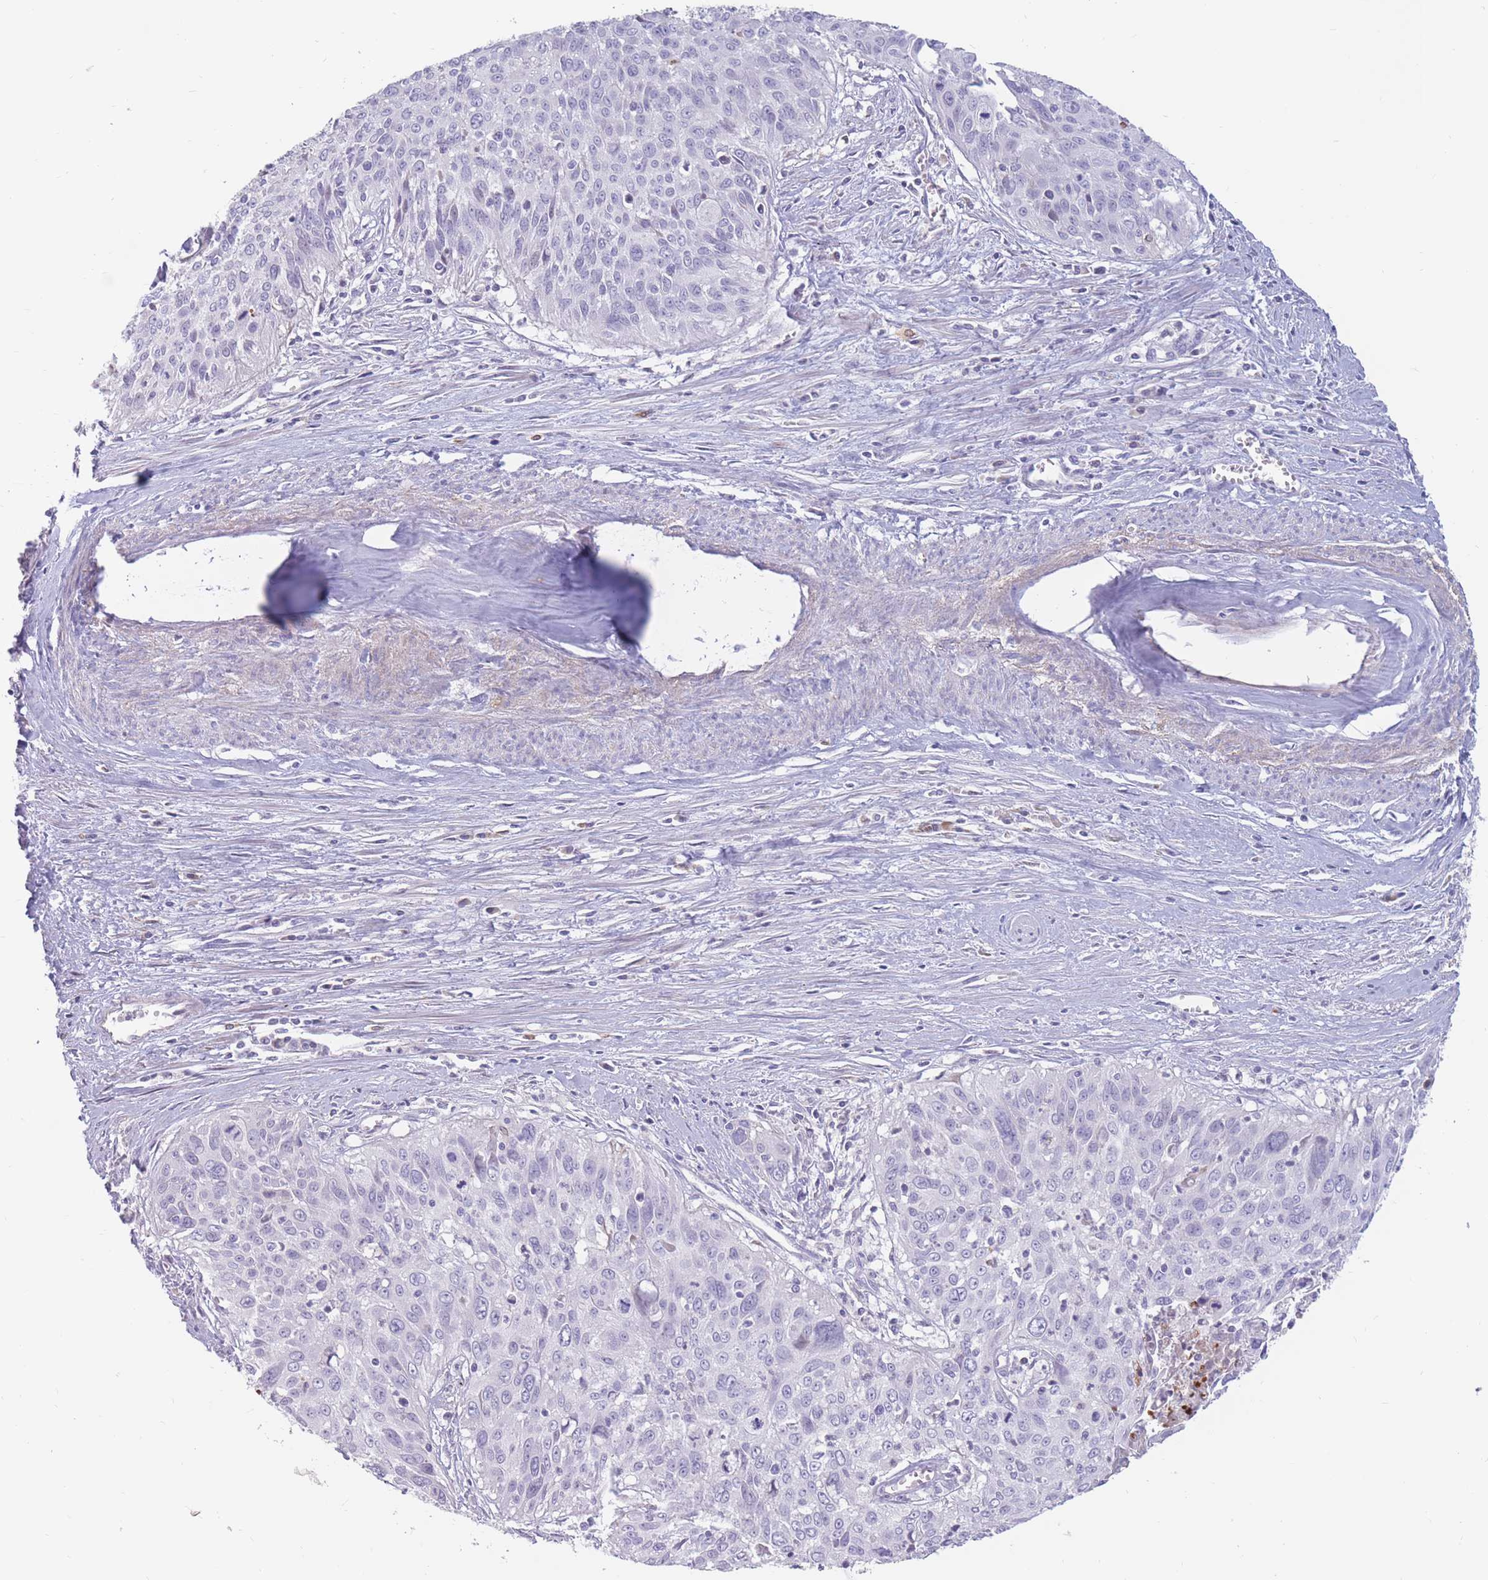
{"staining": {"intensity": "negative", "quantity": "none", "location": "none"}, "tissue": "cervical cancer", "cell_type": "Tumor cells", "image_type": "cancer", "snomed": [{"axis": "morphology", "description": "Squamous cell carcinoma, NOS"}, {"axis": "topography", "description": "Cervix"}], "caption": "Human squamous cell carcinoma (cervical) stained for a protein using immunohistochemistry shows no expression in tumor cells.", "gene": "PTGDR", "patient": {"sex": "female", "age": 55}}